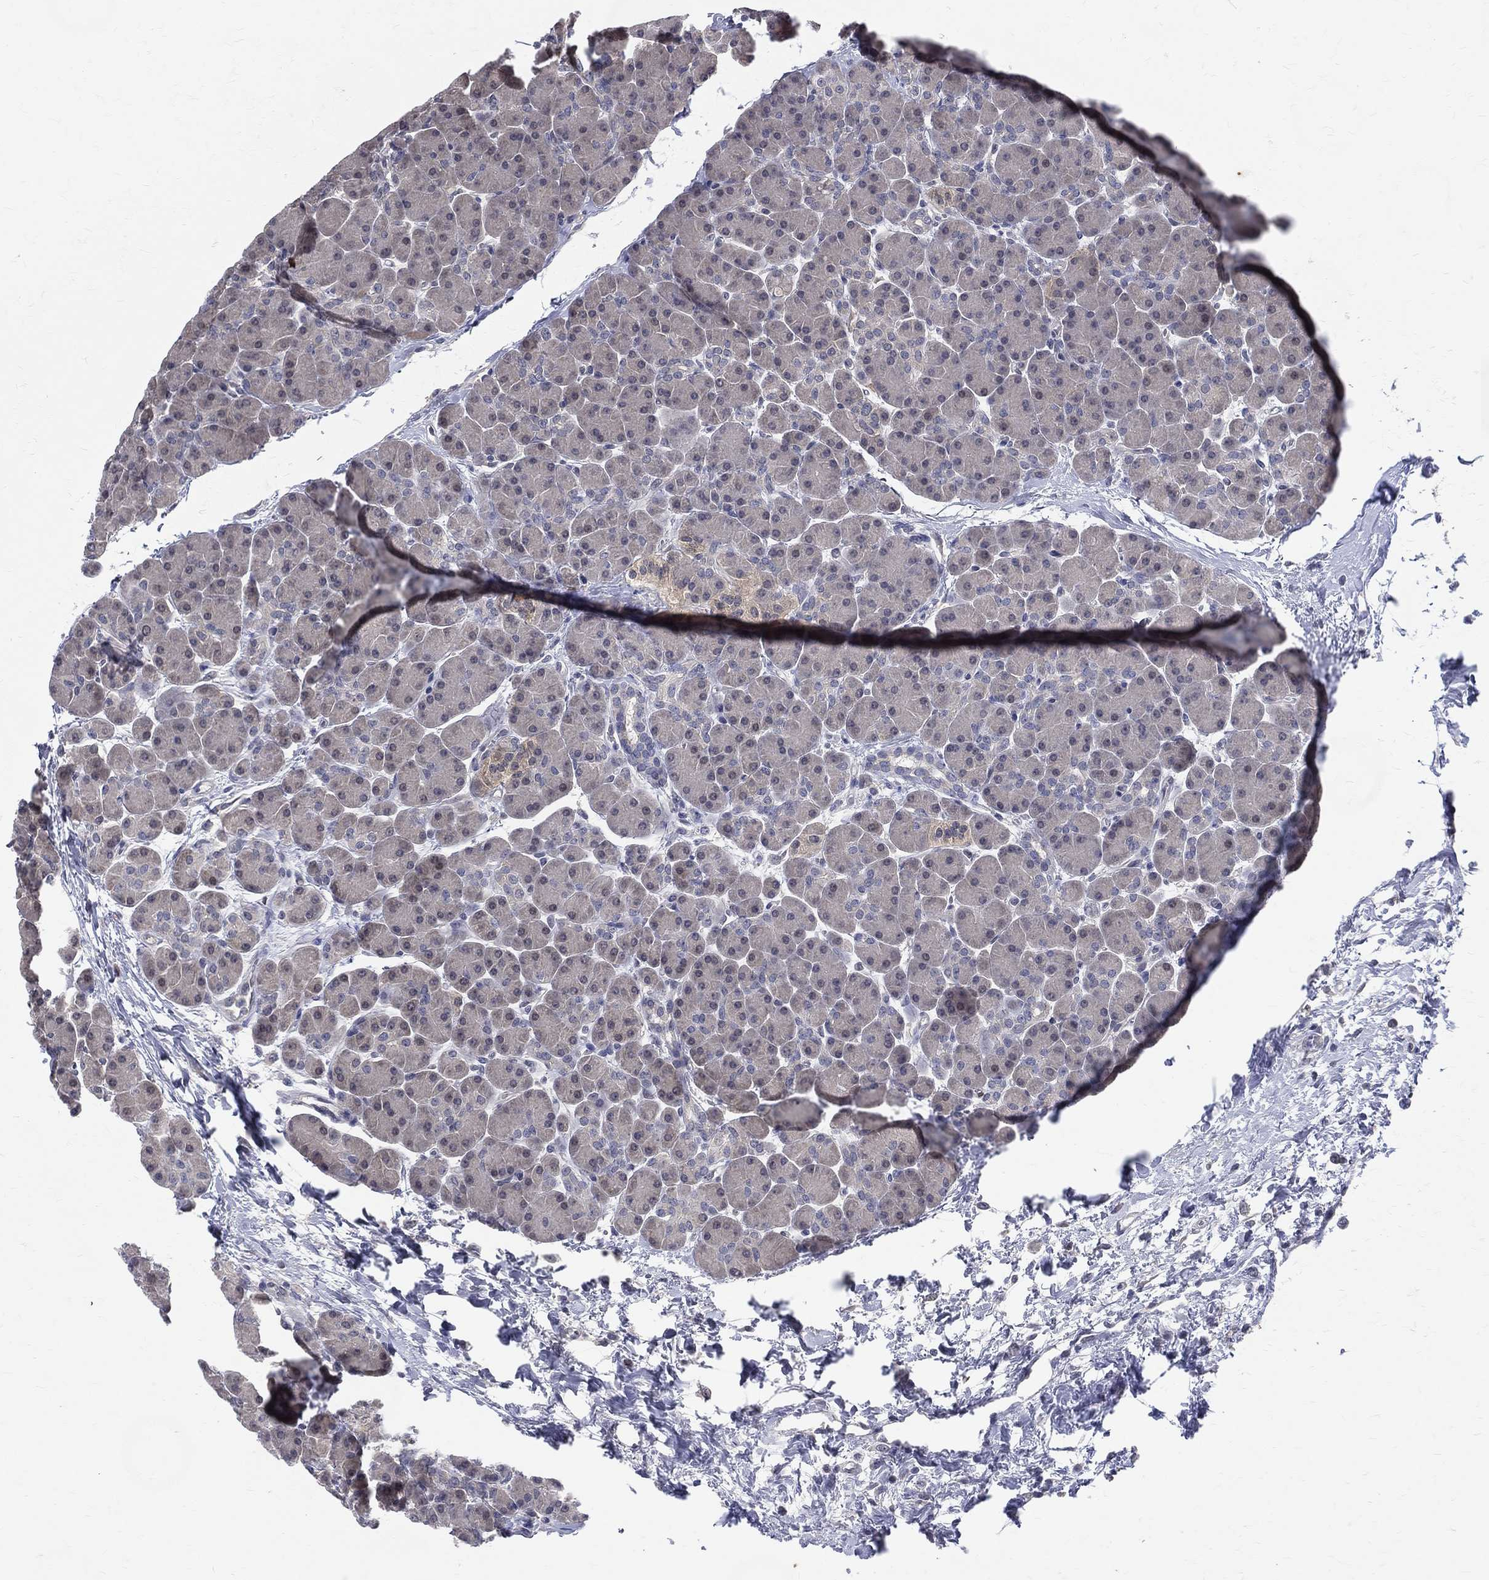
{"staining": {"intensity": "negative", "quantity": "none", "location": "none"}, "tissue": "pancreas", "cell_type": "Exocrine glandular cells", "image_type": "normal", "snomed": [{"axis": "morphology", "description": "Normal tissue, NOS"}, {"axis": "topography", "description": "Pancreas"}], "caption": "This is a micrograph of immunohistochemistry staining of normal pancreas, which shows no staining in exocrine glandular cells.", "gene": "DLG4", "patient": {"sex": "female", "age": 44}}